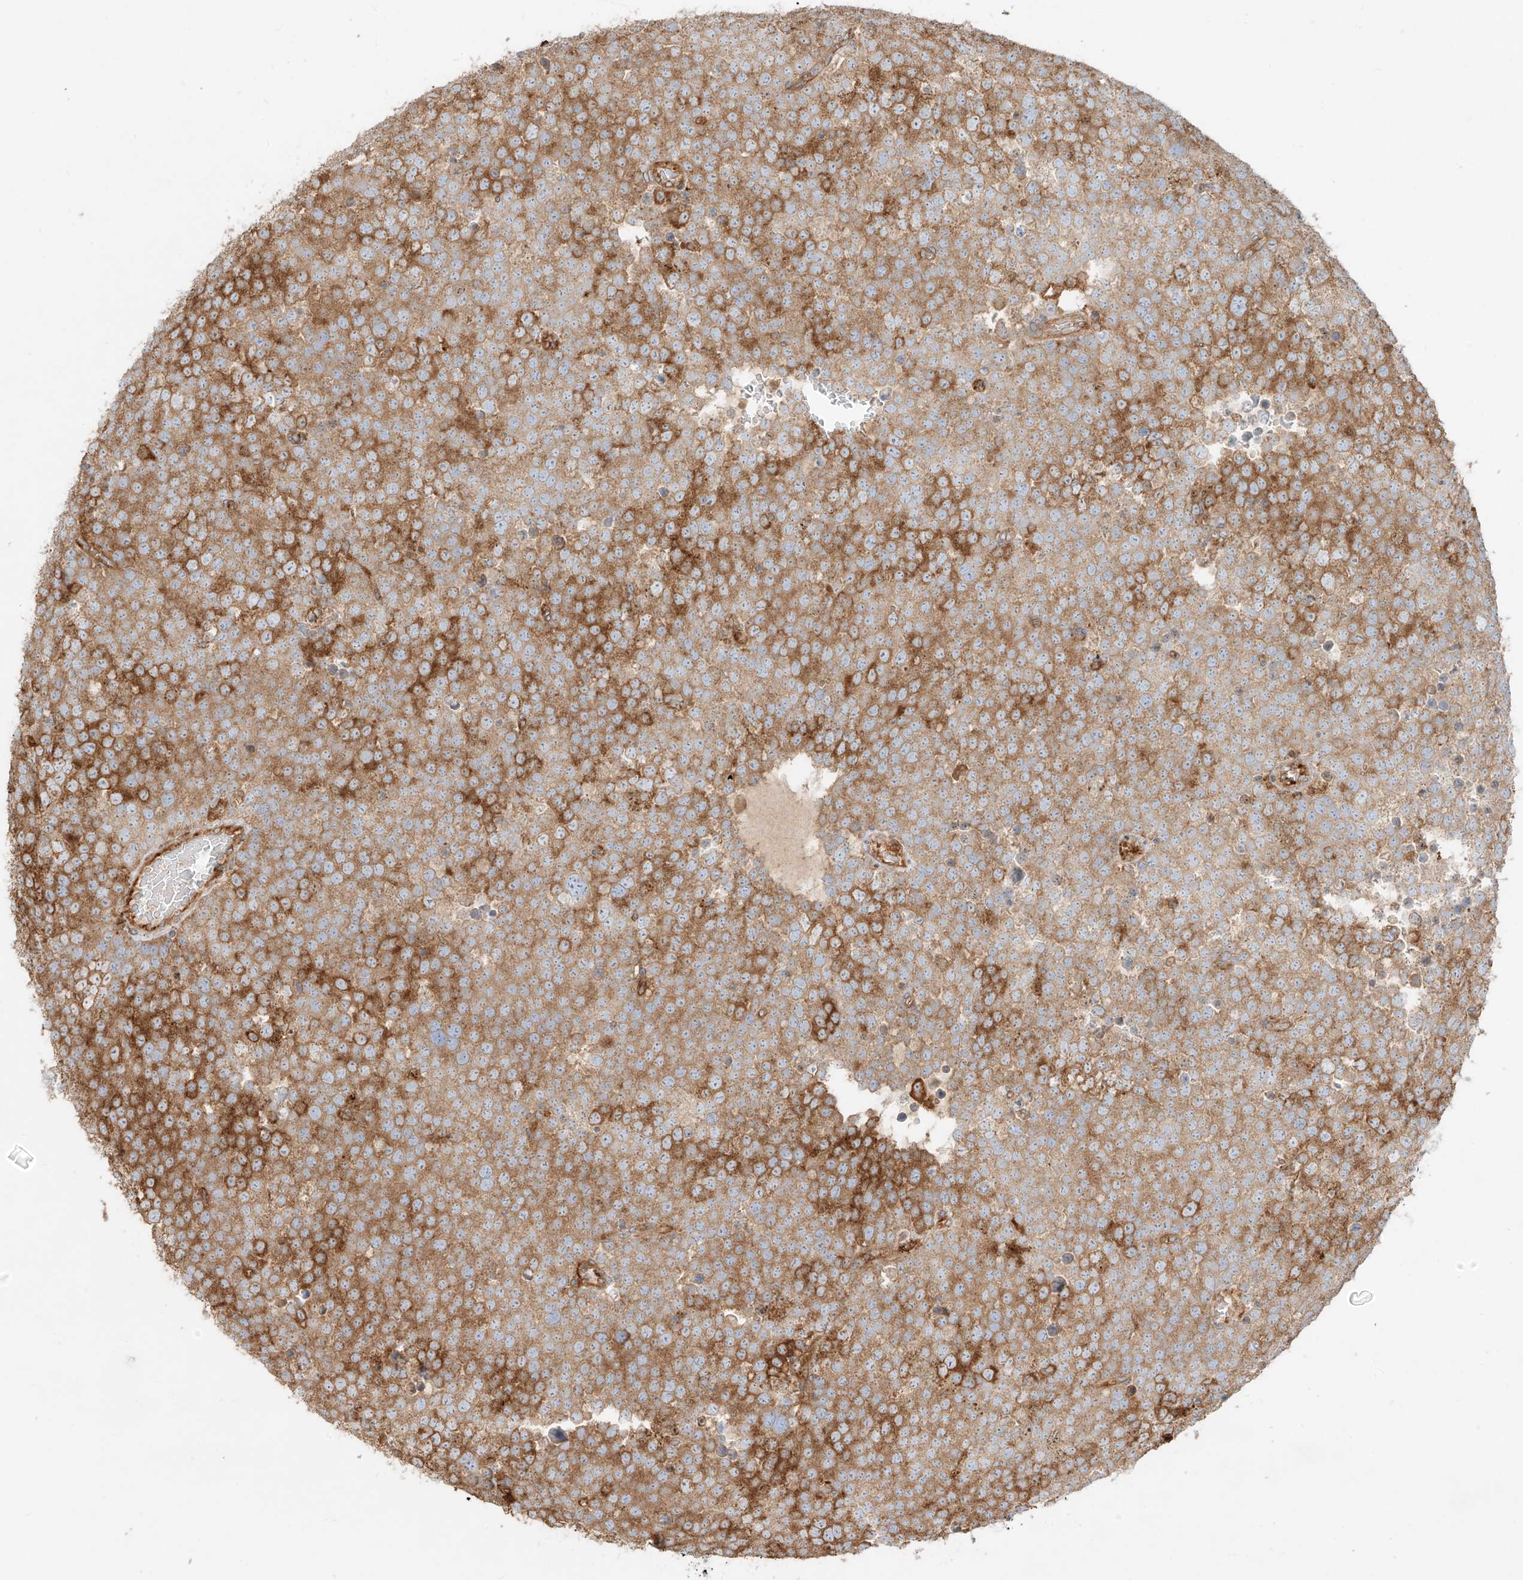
{"staining": {"intensity": "moderate", "quantity": ">75%", "location": "cytoplasmic/membranous"}, "tissue": "testis cancer", "cell_type": "Tumor cells", "image_type": "cancer", "snomed": [{"axis": "morphology", "description": "Seminoma, NOS"}, {"axis": "topography", "description": "Testis"}], "caption": "Testis cancer (seminoma) stained with a brown dye displays moderate cytoplasmic/membranous positive expression in approximately >75% of tumor cells.", "gene": "SNX9", "patient": {"sex": "male", "age": 71}}